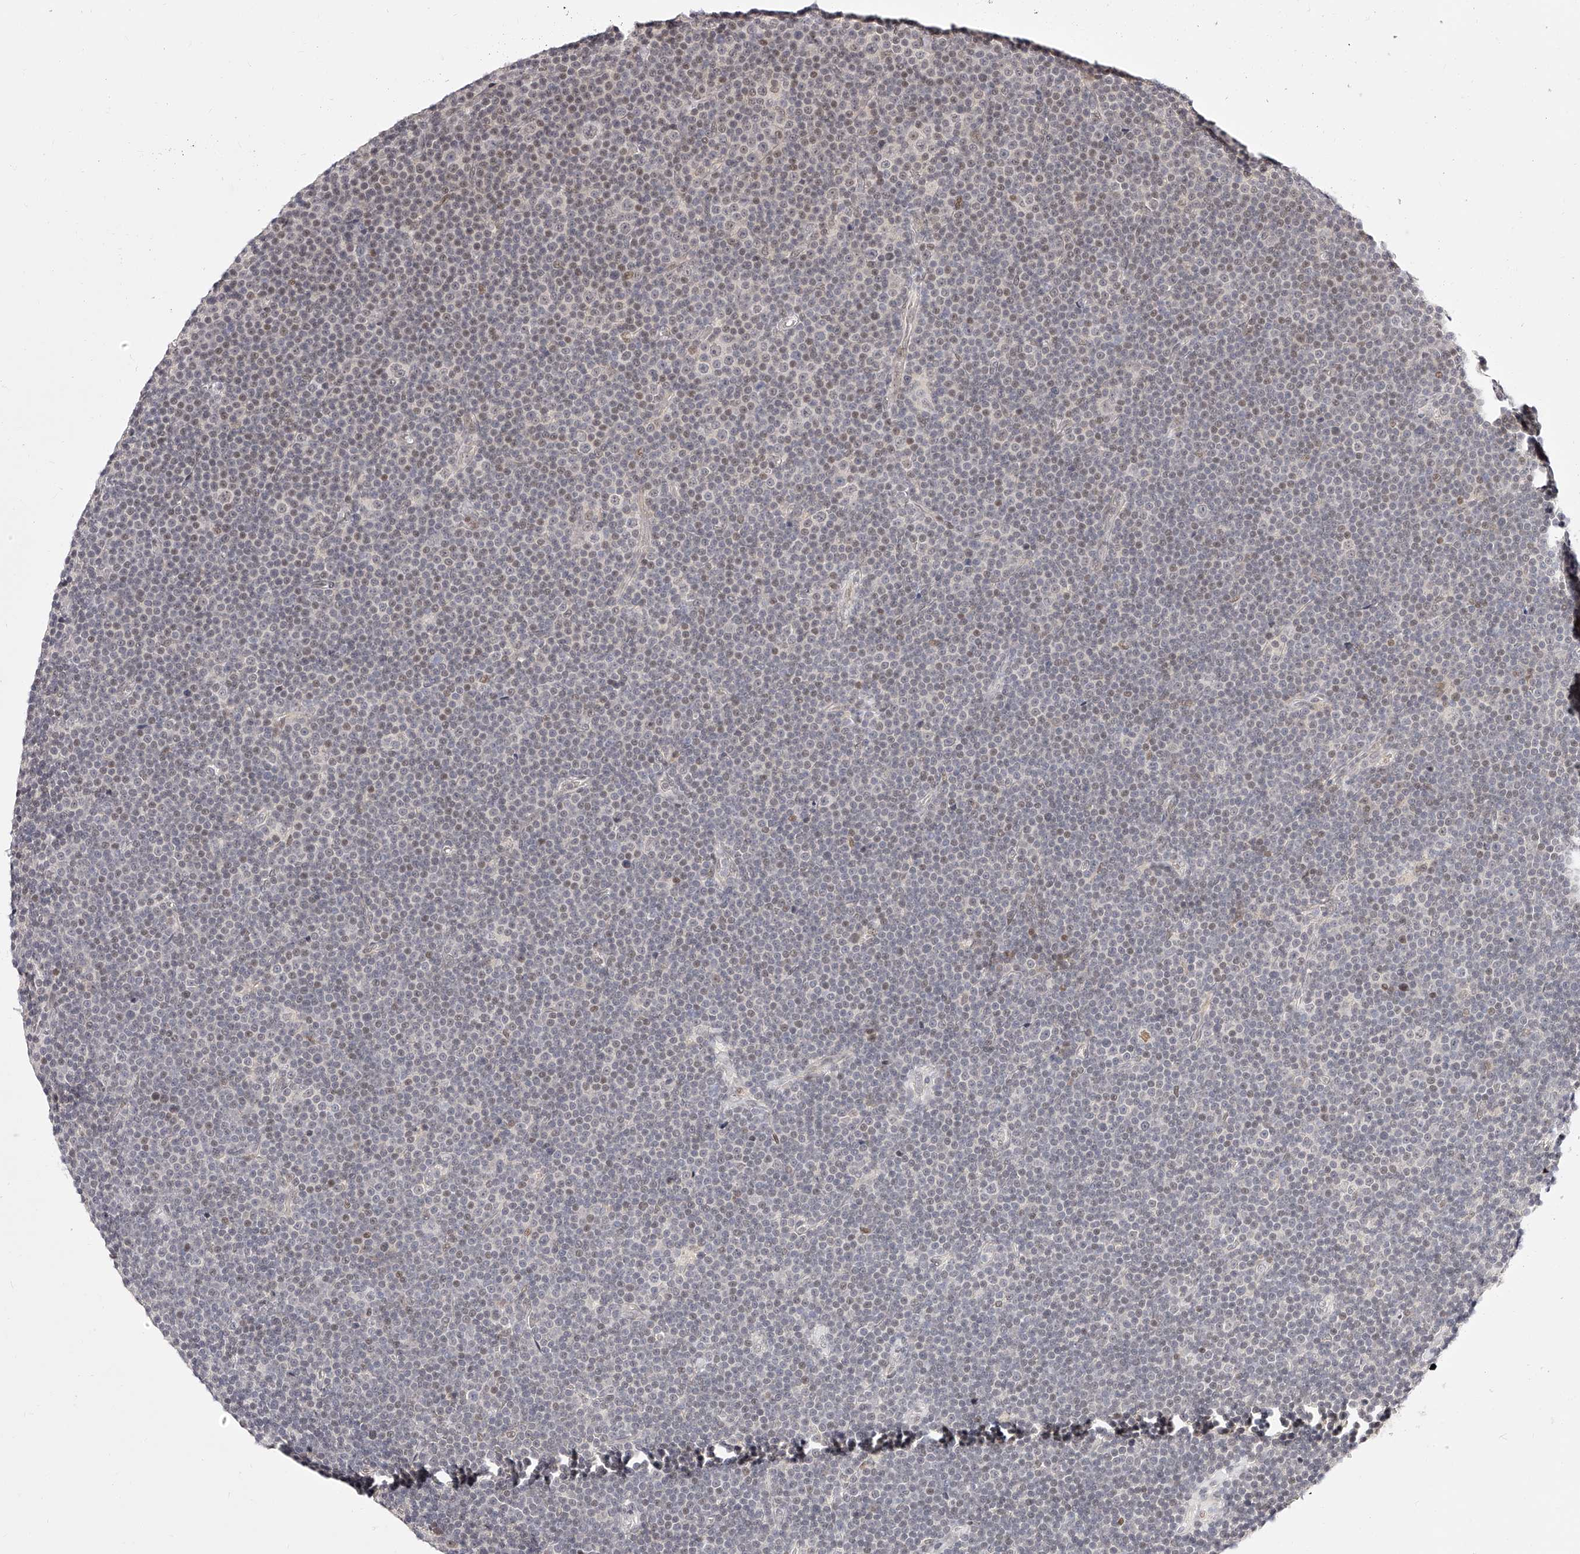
{"staining": {"intensity": "weak", "quantity": "<25%", "location": "nuclear"}, "tissue": "lymphoma", "cell_type": "Tumor cells", "image_type": "cancer", "snomed": [{"axis": "morphology", "description": "Malignant lymphoma, non-Hodgkin's type, Low grade"}, {"axis": "topography", "description": "Lymph node"}], "caption": "A high-resolution micrograph shows immunohistochemistry staining of lymphoma, which displays no significant expression in tumor cells. (Immunohistochemistry (ihc), brightfield microscopy, high magnification).", "gene": "USF3", "patient": {"sex": "female", "age": 67}}